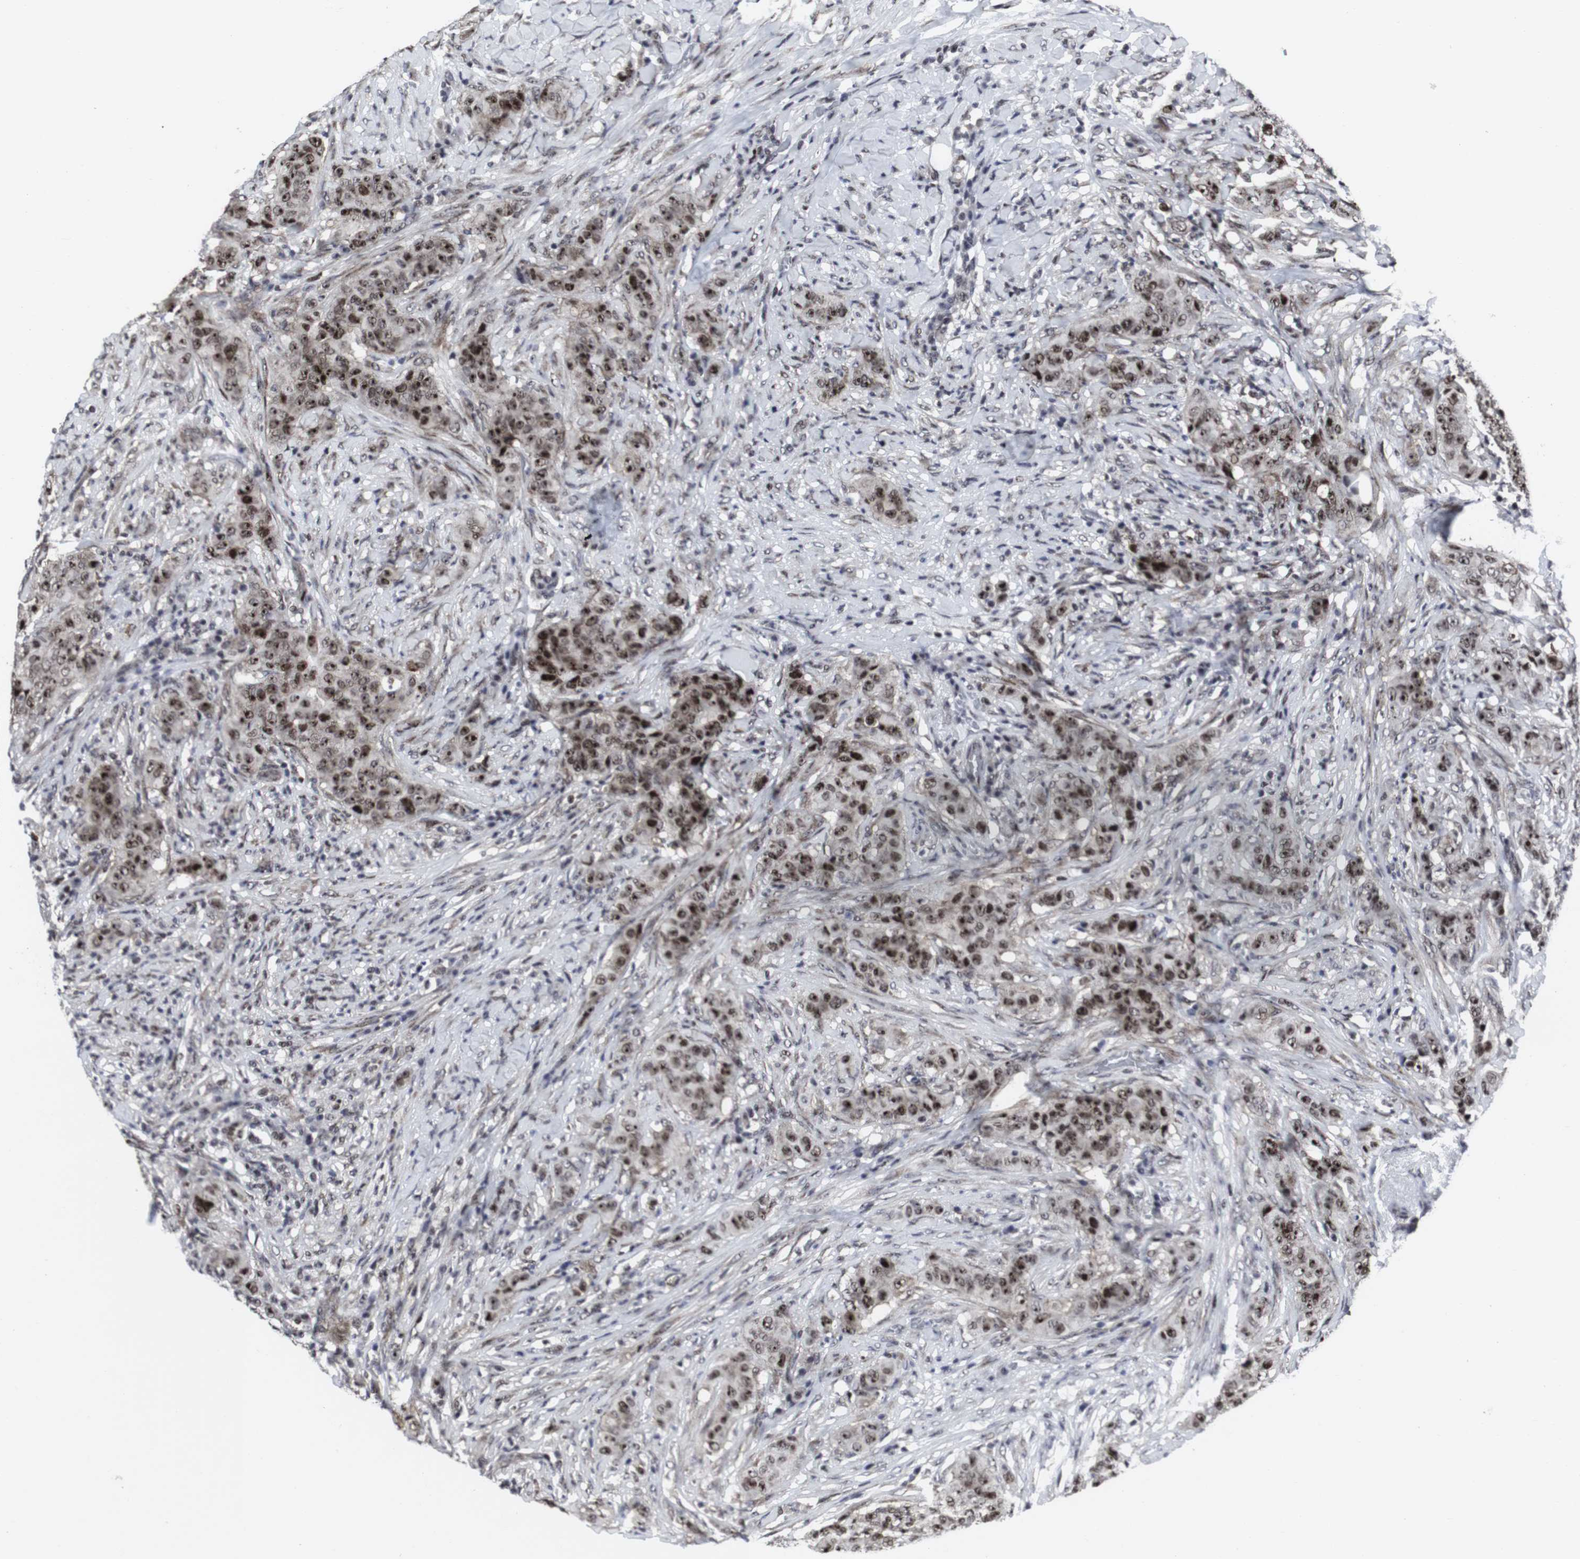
{"staining": {"intensity": "strong", "quantity": ">75%", "location": "nuclear"}, "tissue": "breast cancer", "cell_type": "Tumor cells", "image_type": "cancer", "snomed": [{"axis": "morphology", "description": "Normal tissue, NOS"}, {"axis": "morphology", "description": "Duct carcinoma"}, {"axis": "topography", "description": "Breast"}], "caption": "Brown immunohistochemical staining in breast cancer shows strong nuclear positivity in about >75% of tumor cells.", "gene": "MLH1", "patient": {"sex": "female", "age": 40}}